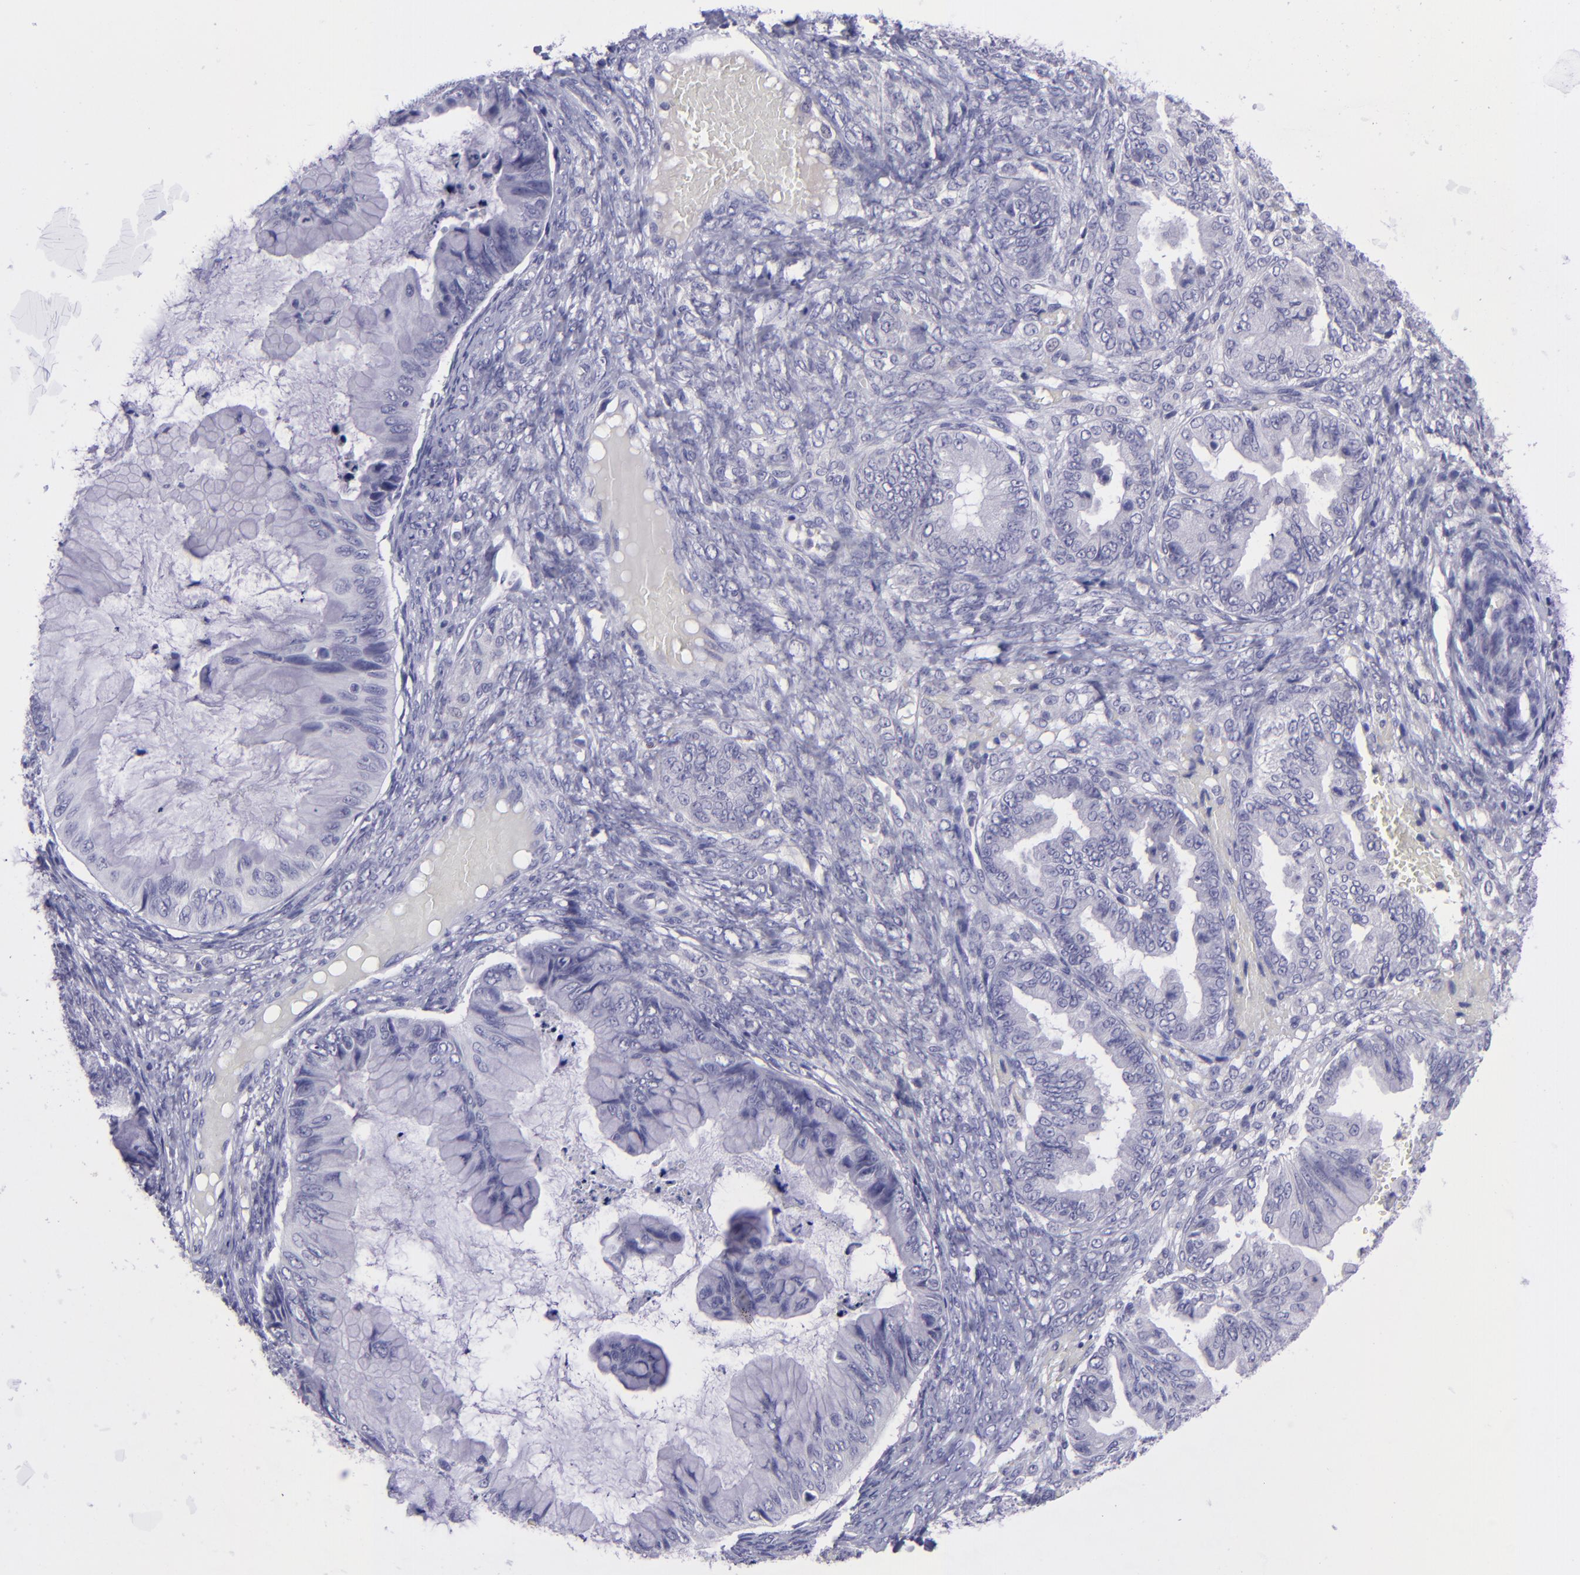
{"staining": {"intensity": "negative", "quantity": "none", "location": "none"}, "tissue": "ovarian cancer", "cell_type": "Tumor cells", "image_type": "cancer", "snomed": [{"axis": "morphology", "description": "Cystadenocarcinoma, mucinous, NOS"}, {"axis": "topography", "description": "Ovary"}], "caption": "Protein analysis of ovarian cancer displays no significant expression in tumor cells. The staining is performed using DAB (3,3'-diaminobenzidine) brown chromogen with nuclei counter-stained in using hematoxylin.", "gene": "POU2F2", "patient": {"sex": "female", "age": 36}}